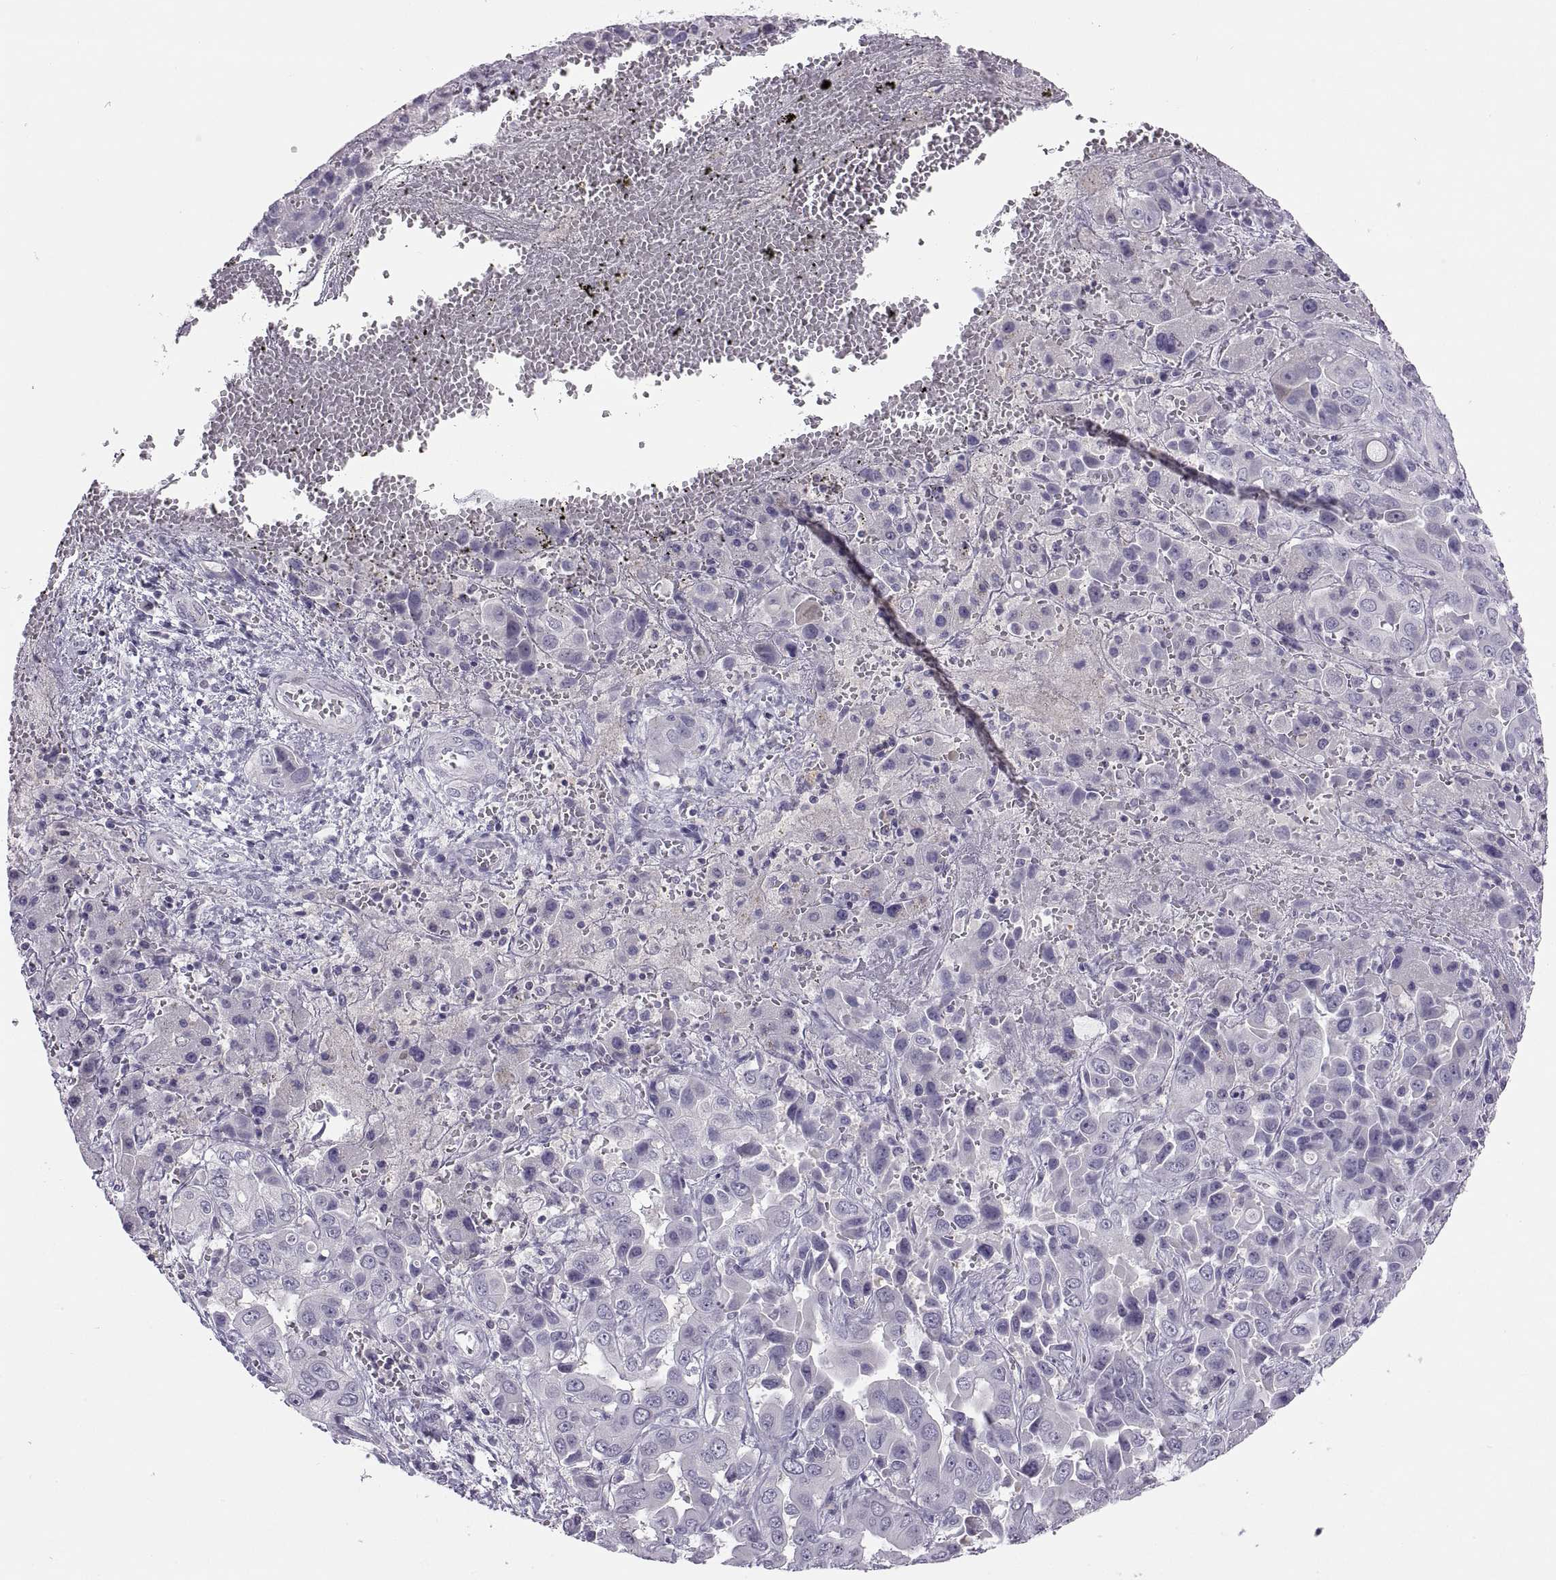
{"staining": {"intensity": "negative", "quantity": "none", "location": "none"}, "tissue": "liver cancer", "cell_type": "Tumor cells", "image_type": "cancer", "snomed": [{"axis": "morphology", "description": "Cholangiocarcinoma"}, {"axis": "topography", "description": "Liver"}], "caption": "This is an IHC image of liver cancer (cholangiocarcinoma). There is no positivity in tumor cells.", "gene": "TTC21A", "patient": {"sex": "female", "age": 52}}